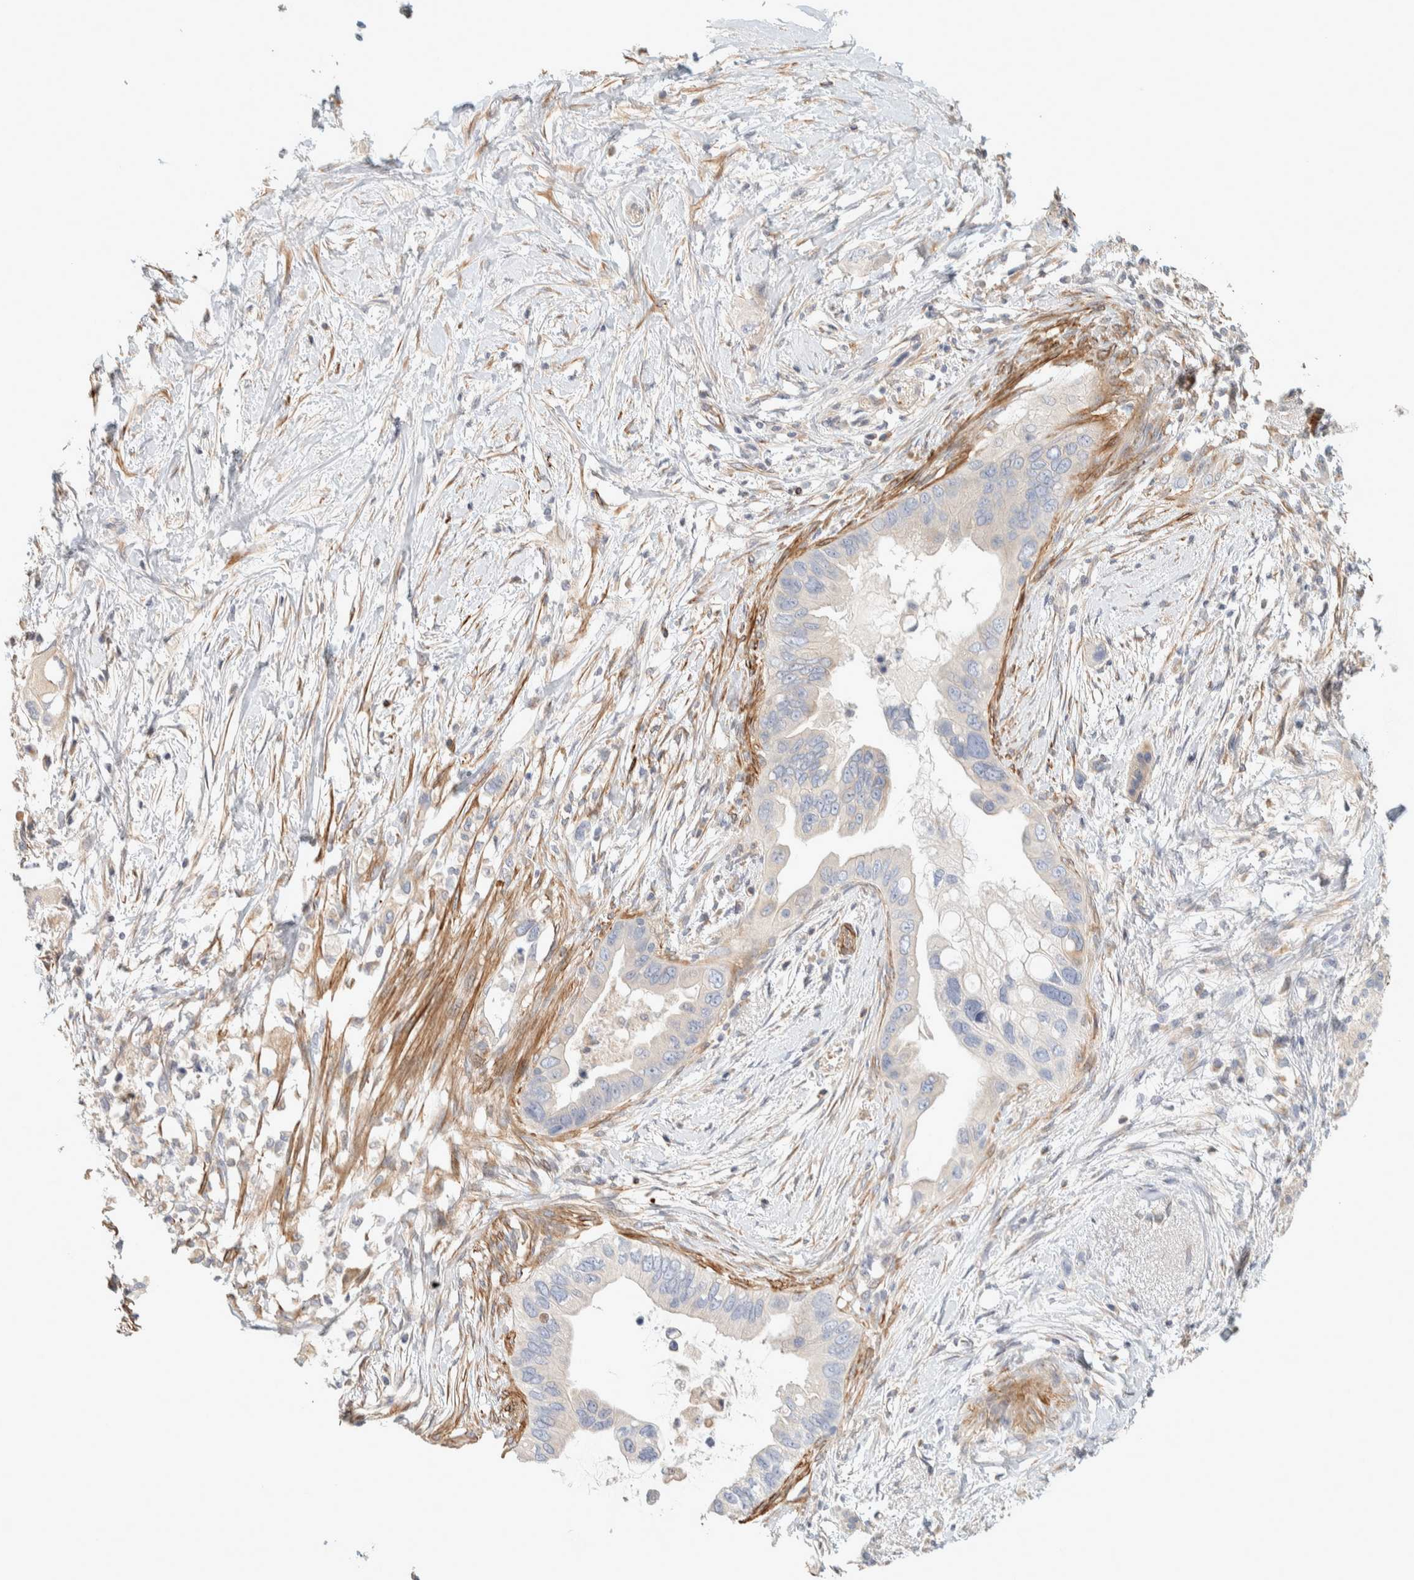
{"staining": {"intensity": "negative", "quantity": "none", "location": "none"}, "tissue": "pancreatic cancer", "cell_type": "Tumor cells", "image_type": "cancer", "snomed": [{"axis": "morphology", "description": "Adenocarcinoma, NOS"}, {"axis": "topography", "description": "Pancreas"}], "caption": "Immunohistochemistry (IHC) photomicrograph of human adenocarcinoma (pancreatic) stained for a protein (brown), which exhibits no expression in tumor cells.", "gene": "CDR2", "patient": {"sex": "female", "age": 56}}